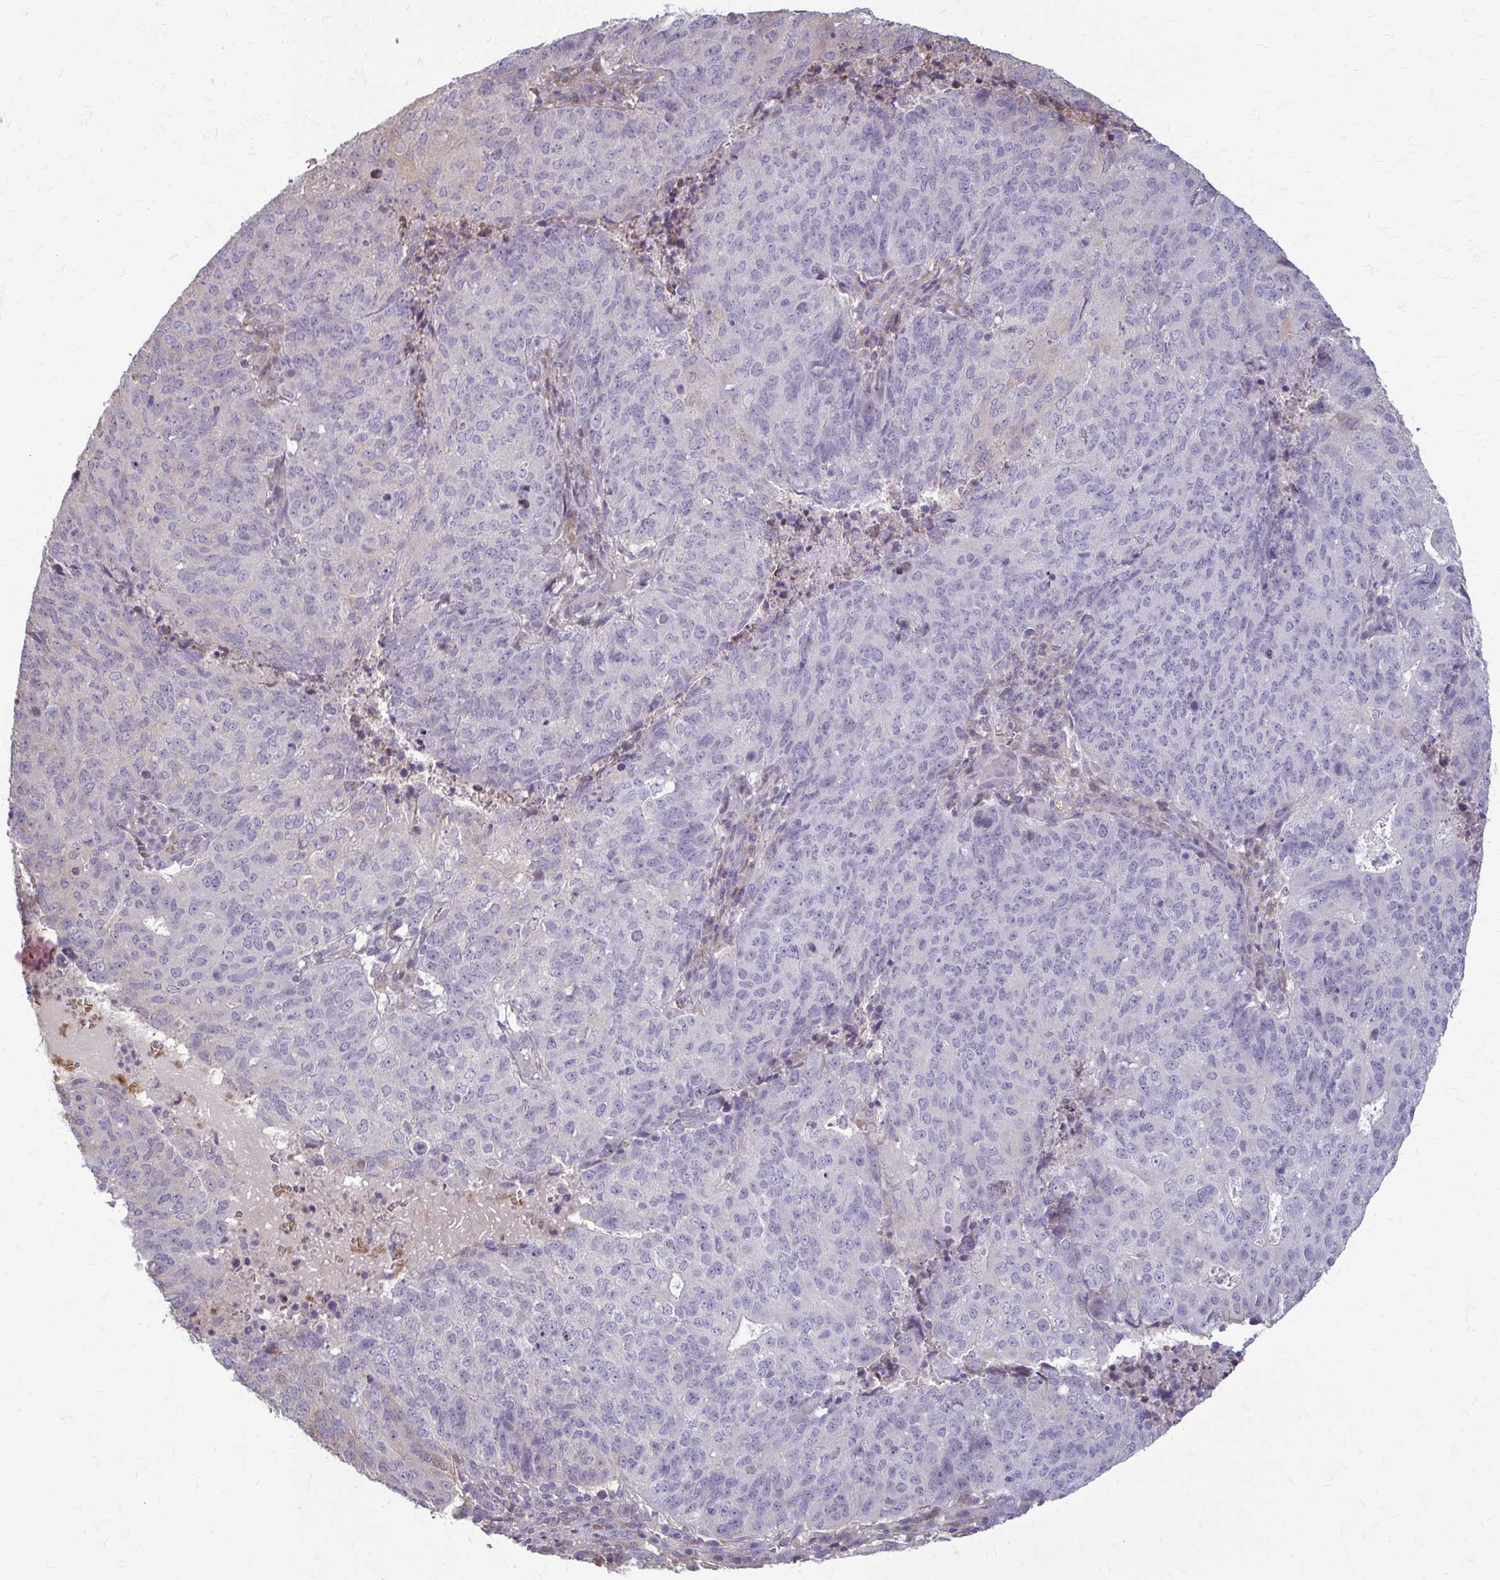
{"staining": {"intensity": "negative", "quantity": "none", "location": "none"}, "tissue": "endometrial cancer", "cell_type": "Tumor cells", "image_type": "cancer", "snomed": [{"axis": "morphology", "description": "Adenocarcinoma, NOS"}, {"axis": "topography", "description": "Endometrium"}], "caption": "IHC of human endometrial cancer (adenocarcinoma) exhibits no positivity in tumor cells.", "gene": "ZNF34", "patient": {"sex": "female", "age": 82}}